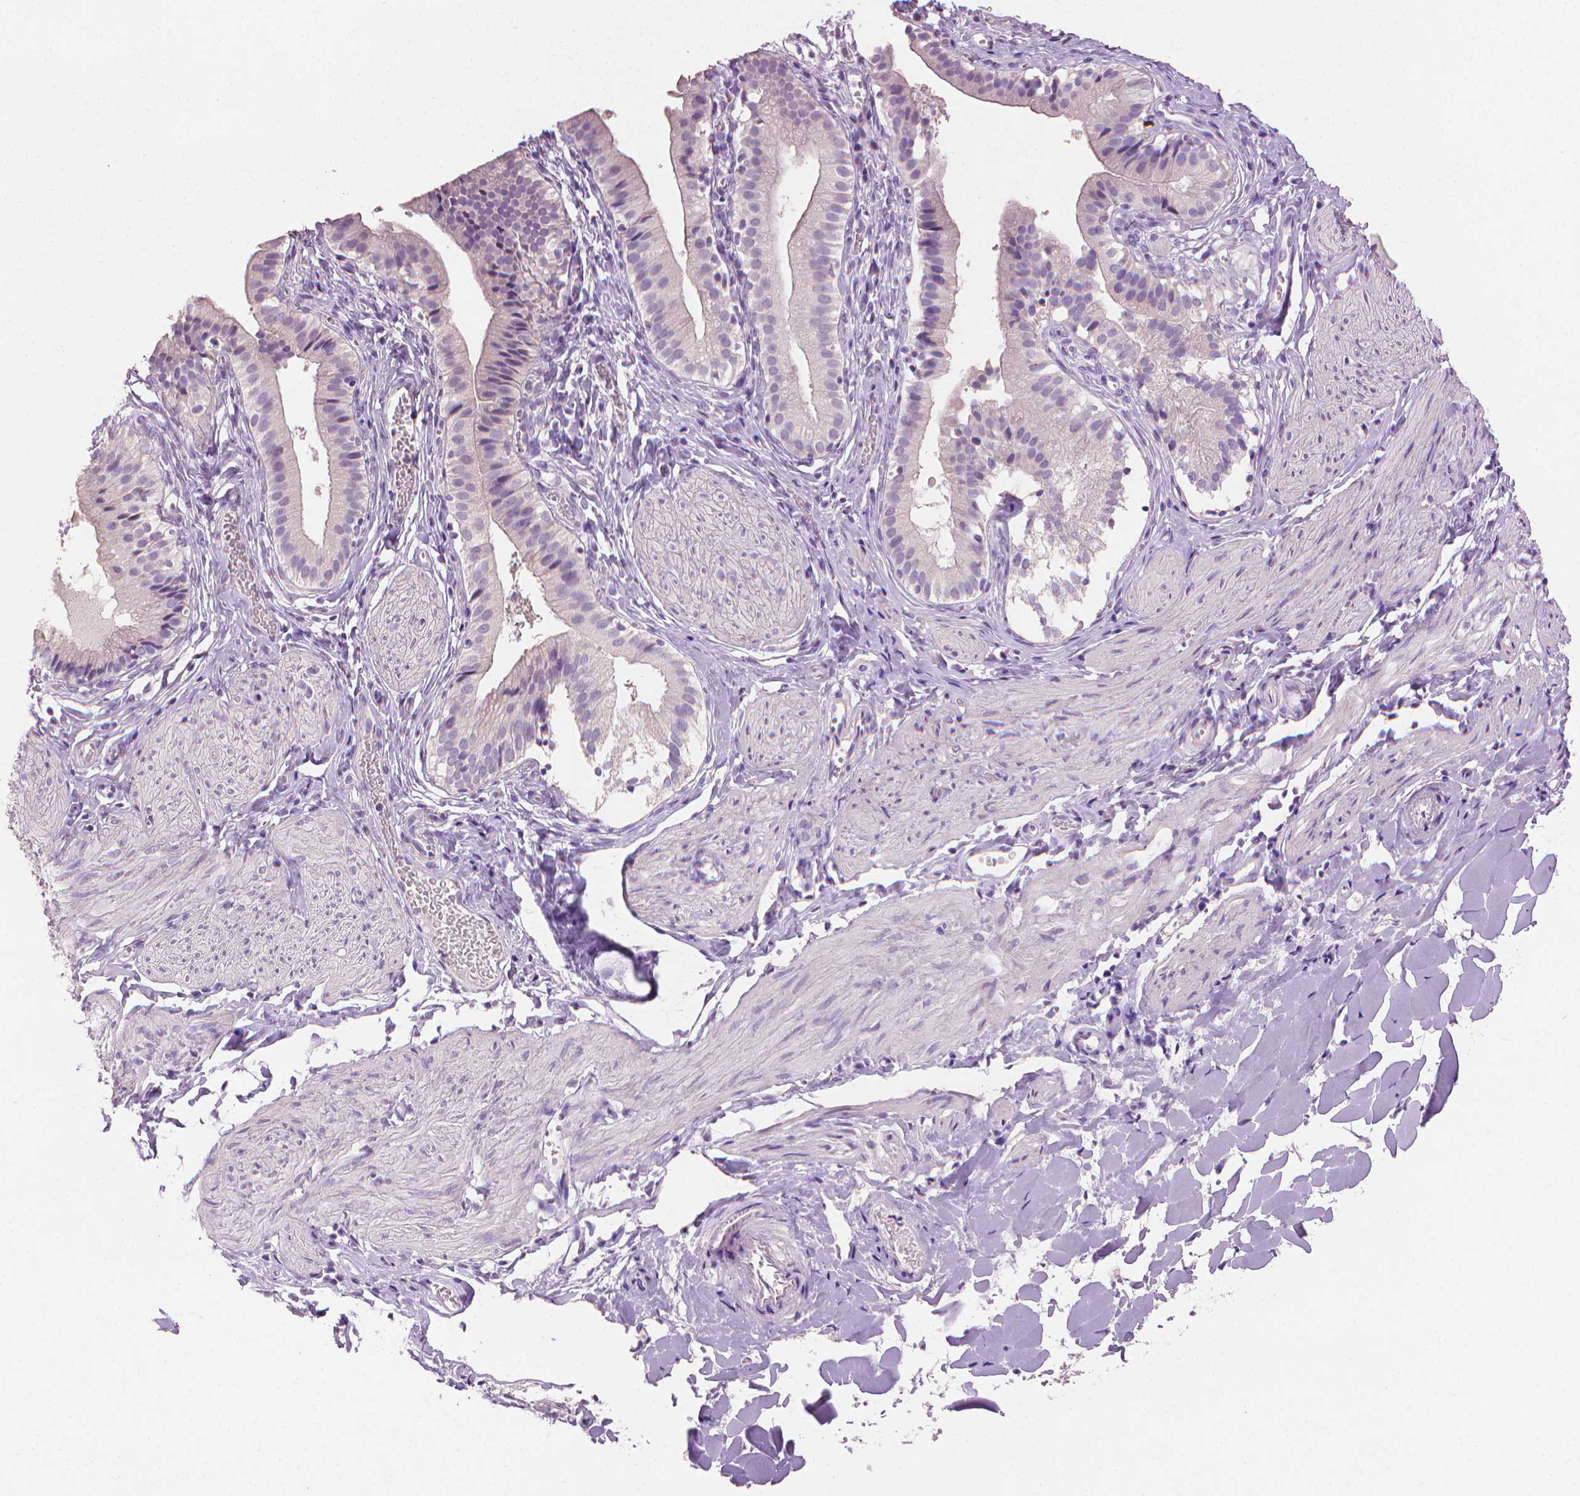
{"staining": {"intensity": "negative", "quantity": "none", "location": "none"}, "tissue": "gallbladder", "cell_type": "Glandular cells", "image_type": "normal", "snomed": [{"axis": "morphology", "description": "Normal tissue, NOS"}, {"axis": "topography", "description": "Gallbladder"}], "caption": "This image is of normal gallbladder stained with immunohistochemistry (IHC) to label a protein in brown with the nuclei are counter-stained blue. There is no expression in glandular cells.", "gene": "MLANA", "patient": {"sex": "female", "age": 47}}